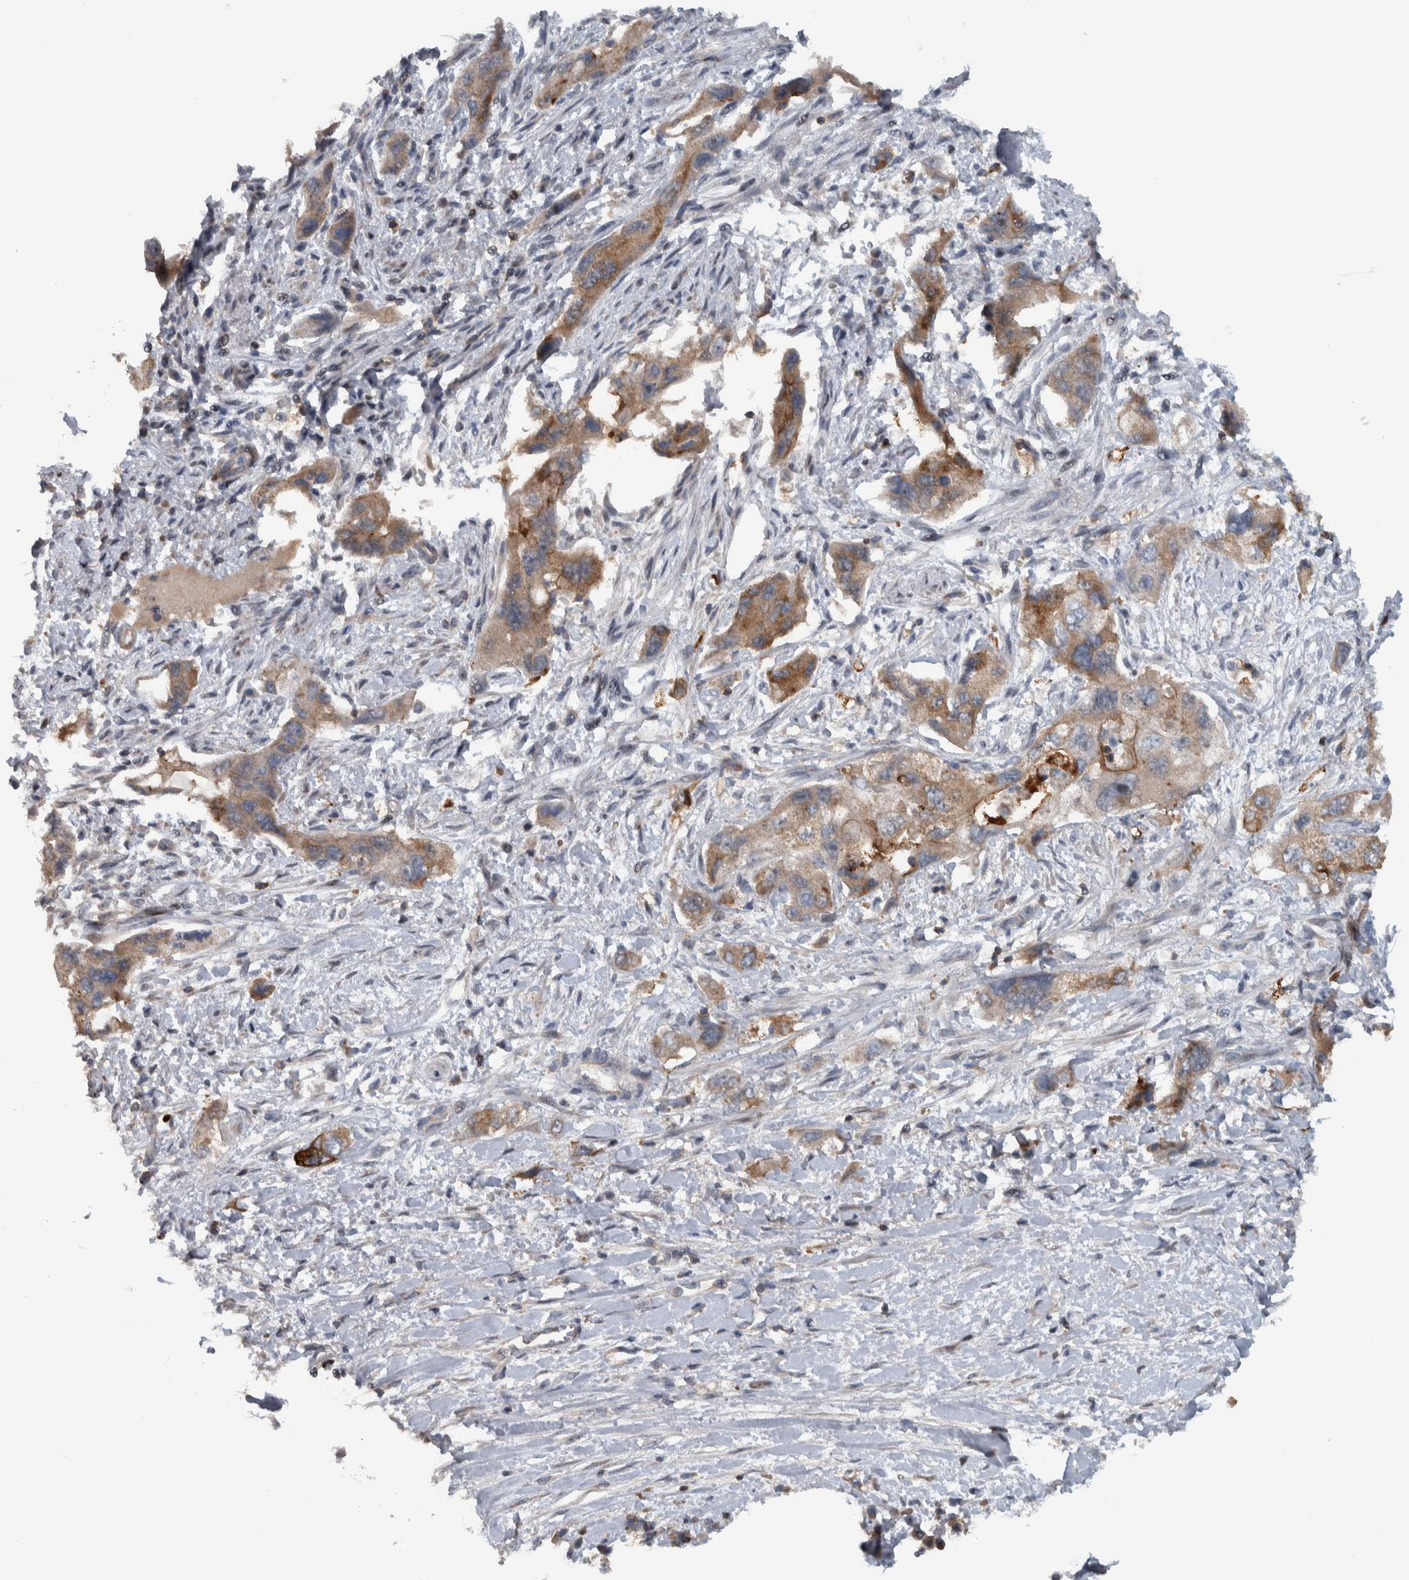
{"staining": {"intensity": "moderate", "quantity": "25%-75%", "location": "cytoplasmic/membranous"}, "tissue": "pancreatic cancer", "cell_type": "Tumor cells", "image_type": "cancer", "snomed": [{"axis": "morphology", "description": "Adenocarcinoma, NOS"}, {"axis": "topography", "description": "Pancreas"}], "caption": "Protein expression by IHC shows moderate cytoplasmic/membranous positivity in approximately 25%-75% of tumor cells in adenocarcinoma (pancreatic).", "gene": "BAIAP2L1", "patient": {"sex": "female", "age": 73}}